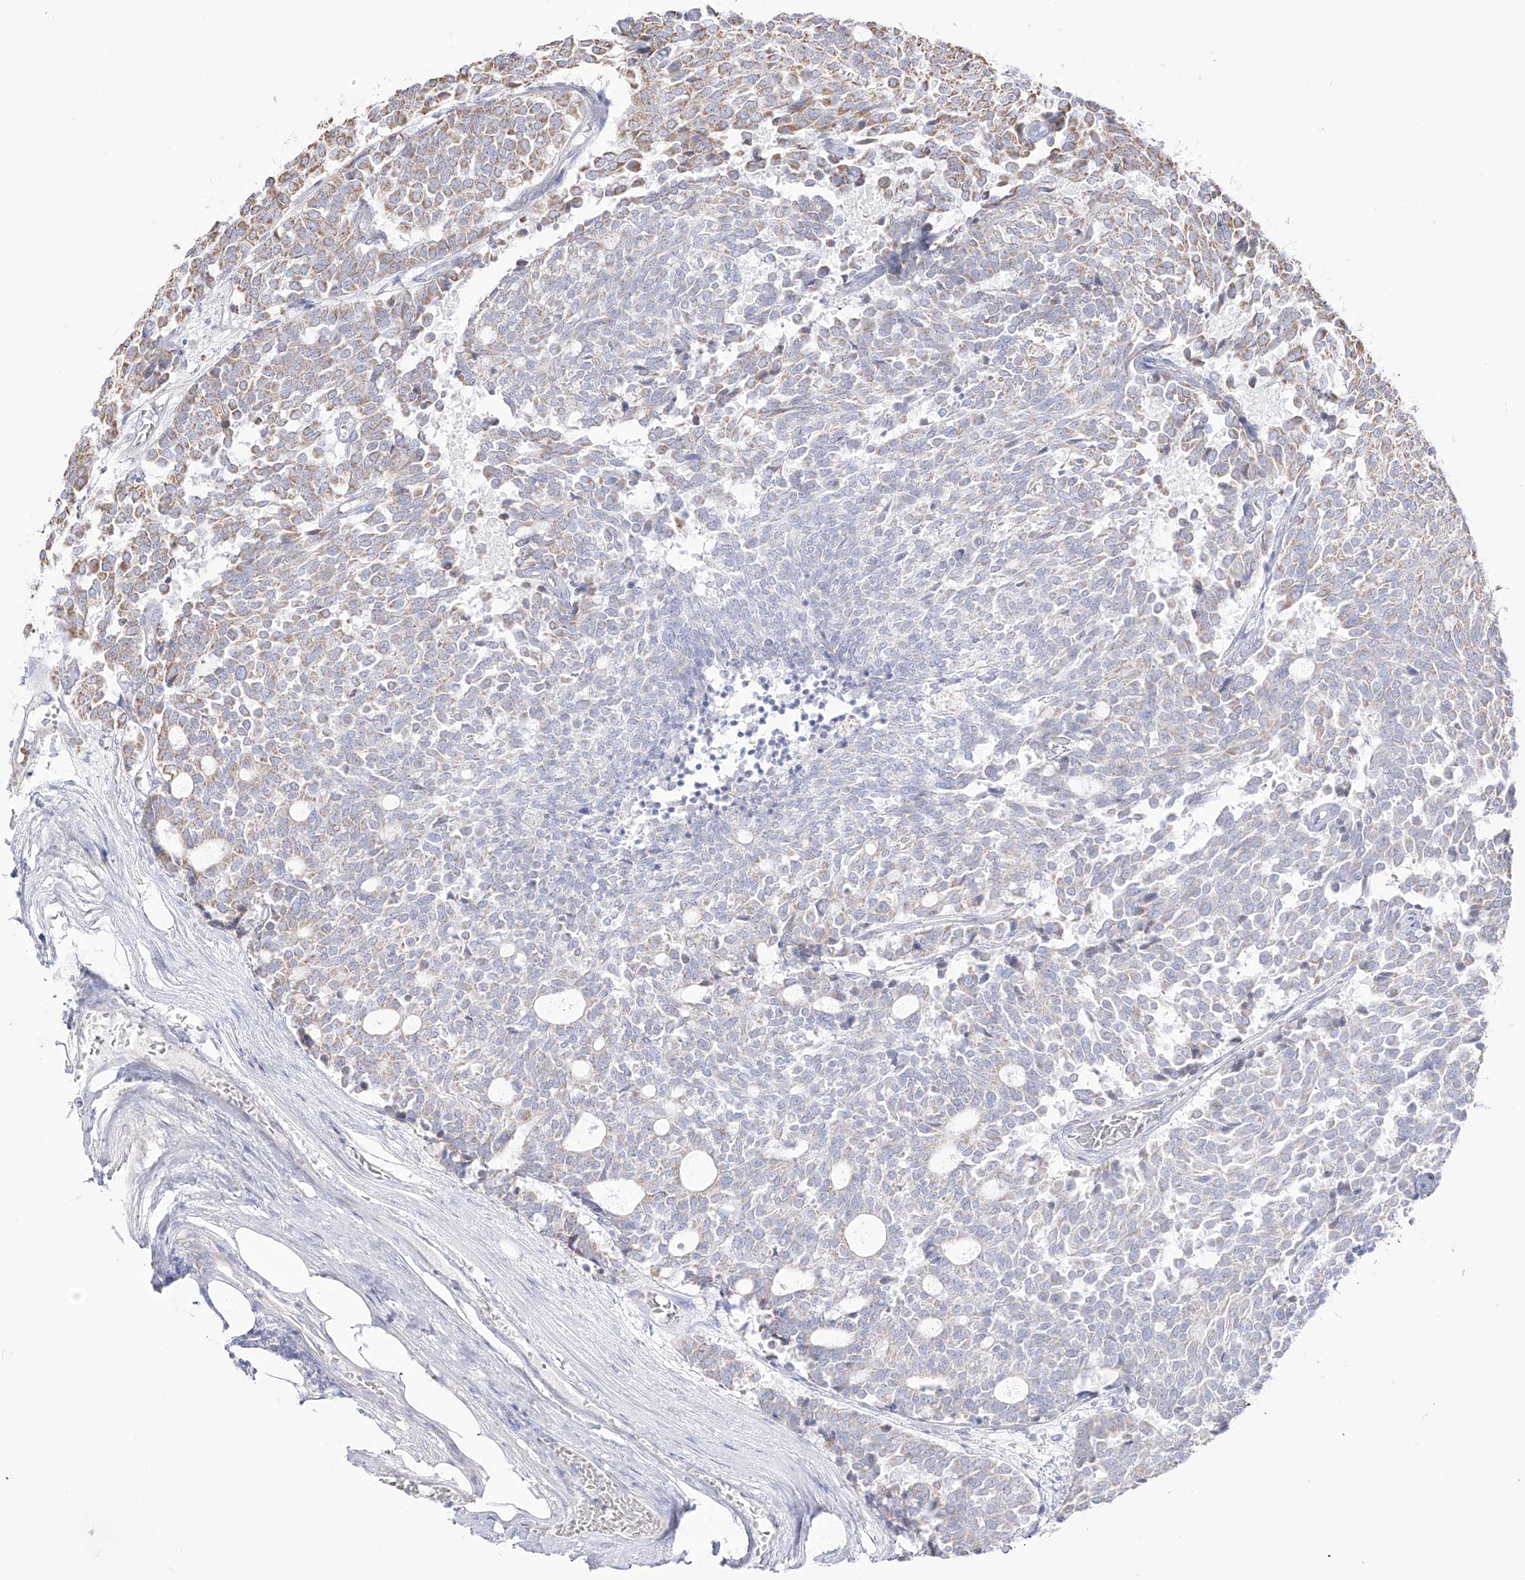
{"staining": {"intensity": "weak", "quantity": "<25%", "location": "cytoplasmic/membranous"}, "tissue": "carcinoid", "cell_type": "Tumor cells", "image_type": "cancer", "snomed": [{"axis": "morphology", "description": "Carcinoid, malignant, NOS"}, {"axis": "topography", "description": "Pancreas"}], "caption": "This is a histopathology image of immunohistochemistry staining of malignant carcinoid, which shows no staining in tumor cells.", "gene": "RCHY1", "patient": {"sex": "female", "age": 54}}